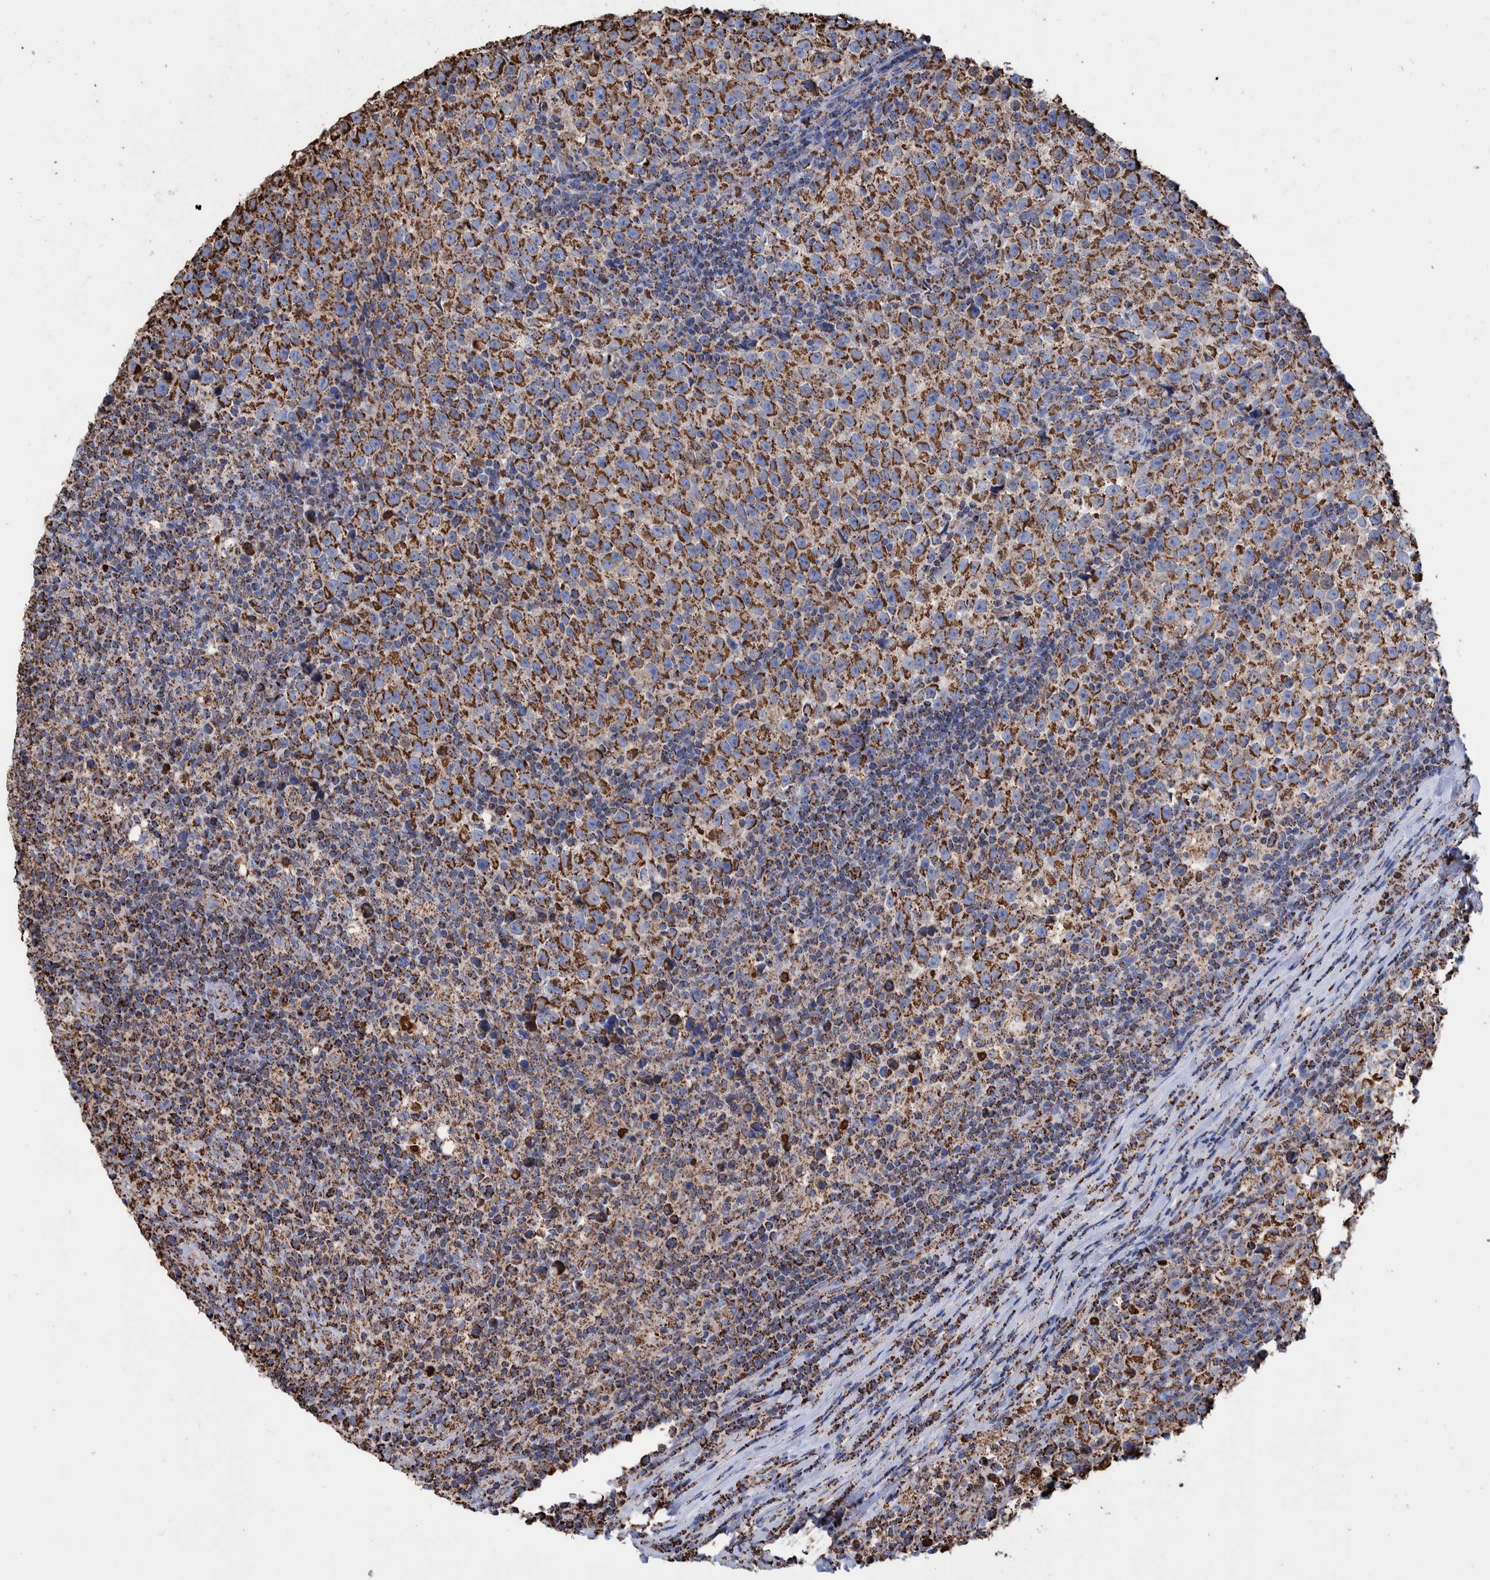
{"staining": {"intensity": "strong", "quantity": ">75%", "location": "cytoplasmic/membranous"}, "tissue": "testis cancer", "cell_type": "Tumor cells", "image_type": "cancer", "snomed": [{"axis": "morphology", "description": "Normal tissue, NOS"}, {"axis": "morphology", "description": "Seminoma, NOS"}, {"axis": "topography", "description": "Testis"}], "caption": "Approximately >75% of tumor cells in testis seminoma demonstrate strong cytoplasmic/membranous protein positivity as visualized by brown immunohistochemical staining.", "gene": "VPS26C", "patient": {"sex": "male", "age": 43}}